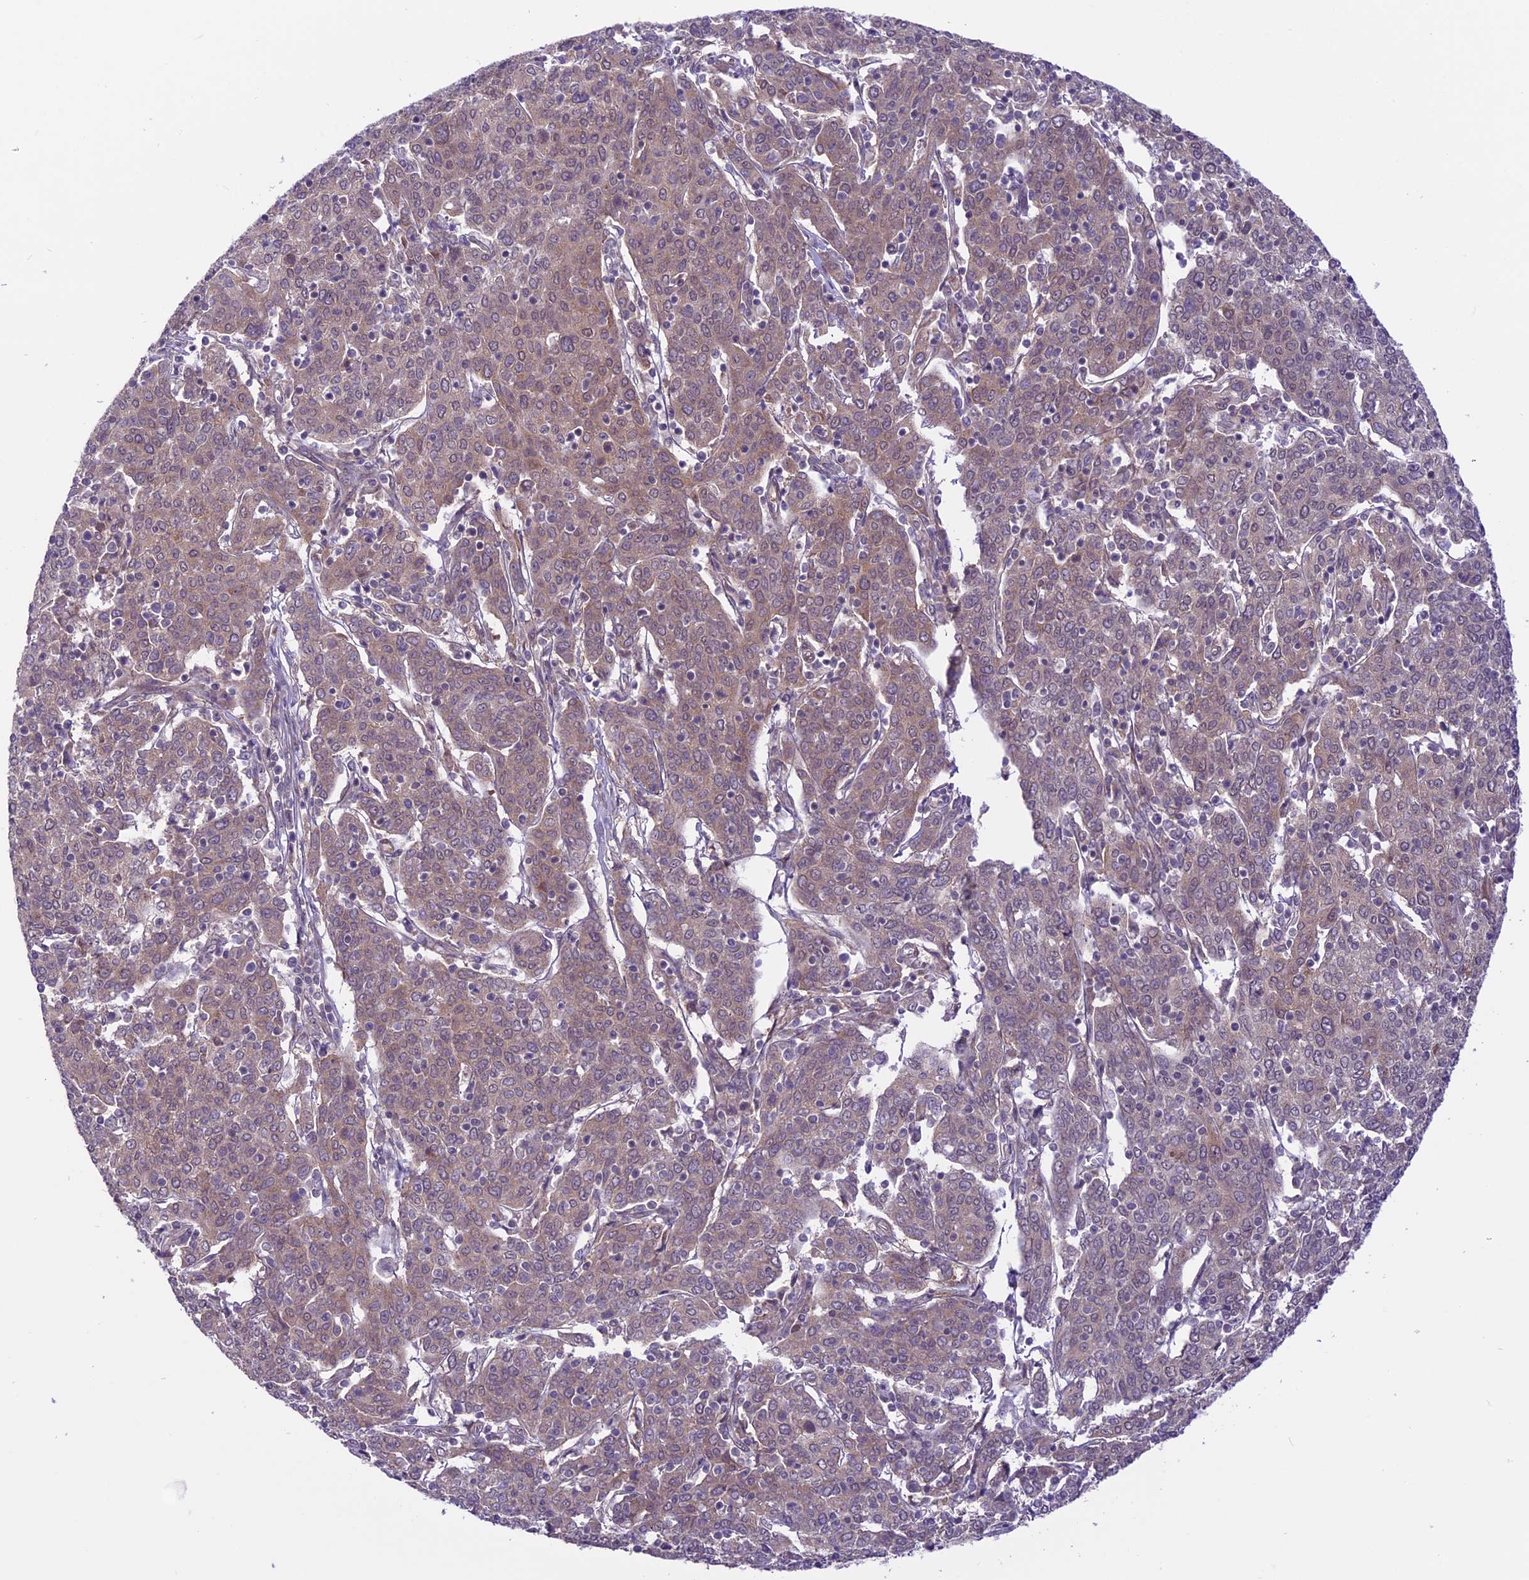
{"staining": {"intensity": "weak", "quantity": "25%-75%", "location": "cytoplasmic/membranous"}, "tissue": "cervical cancer", "cell_type": "Tumor cells", "image_type": "cancer", "snomed": [{"axis": "morphology", "description": "Squamous cell carcinoma, NOS"}, {"axis": "topography", "description": "Cervix"}], "caption": "Immunohistochemical staining of cervical squamous cell carcinoma shows low levels of weak cytoplasmic/membranous positivity in about 25%-75% of tumor cells. (IHC, brightfield microscopy, high magnification).", "gene": "SPRED1", "patient": {"sex": "female", "age": 67}}